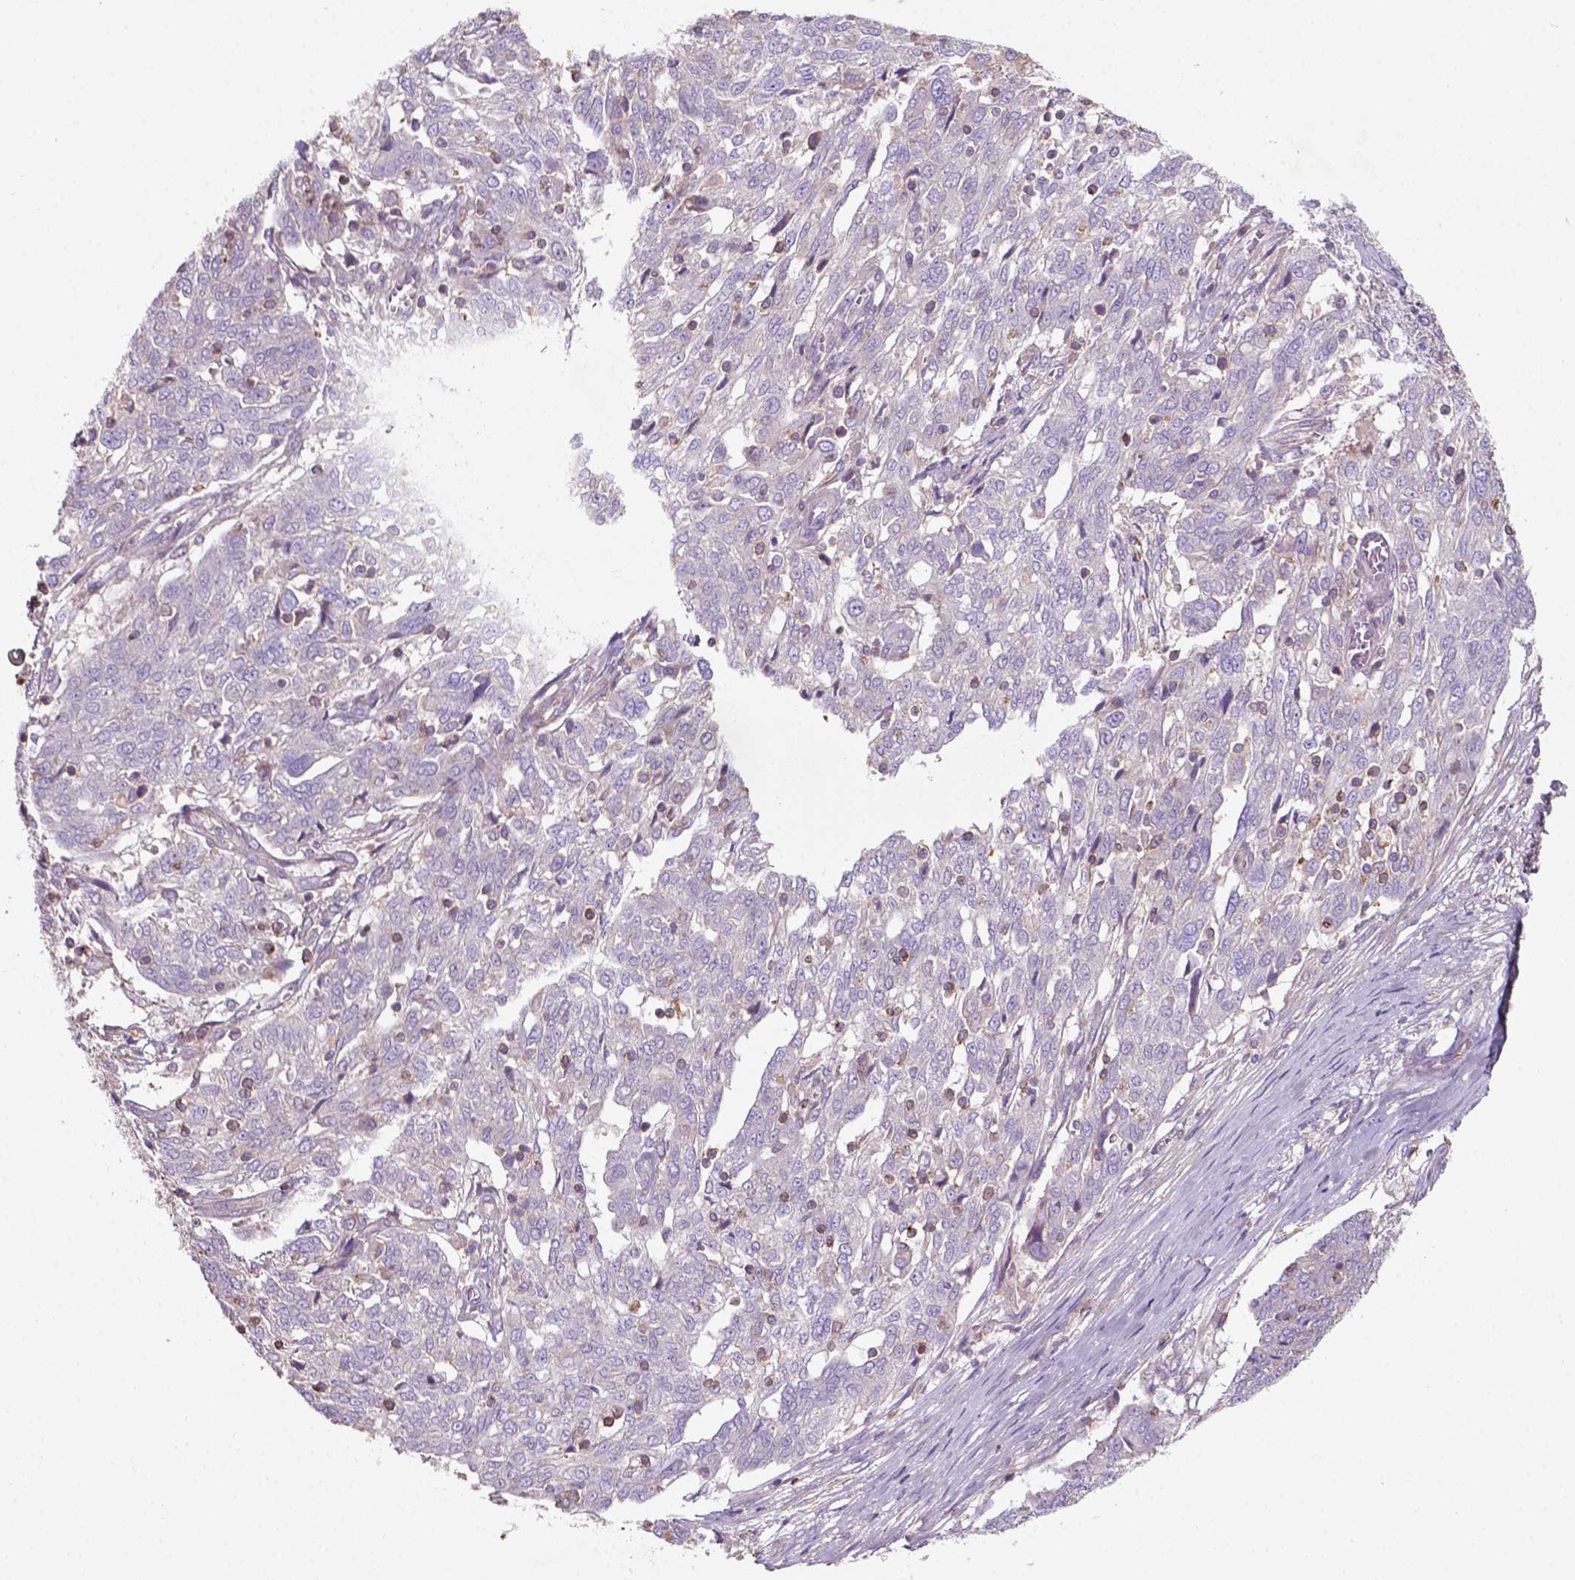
{"staining": {"intensity": "negative", "quantity": "none", "location": "none"}, "tissue": "ovarian cancer", "cell_type": "Tumor cells", "image_type": "cancer", "snomed": [{"axis": "morphology", "description": "Cystadenocarcinoma, serous, NOS"}, {"axis": "topography", "description": "Ovary"}], "caption": "DAB immunohistochemical staining of serous cystadenocarcinoma (ovarian) reveals no significant expression in tumor cells.", "gene": "BMP4", "patient": {"sex": "female", "age": 67}}